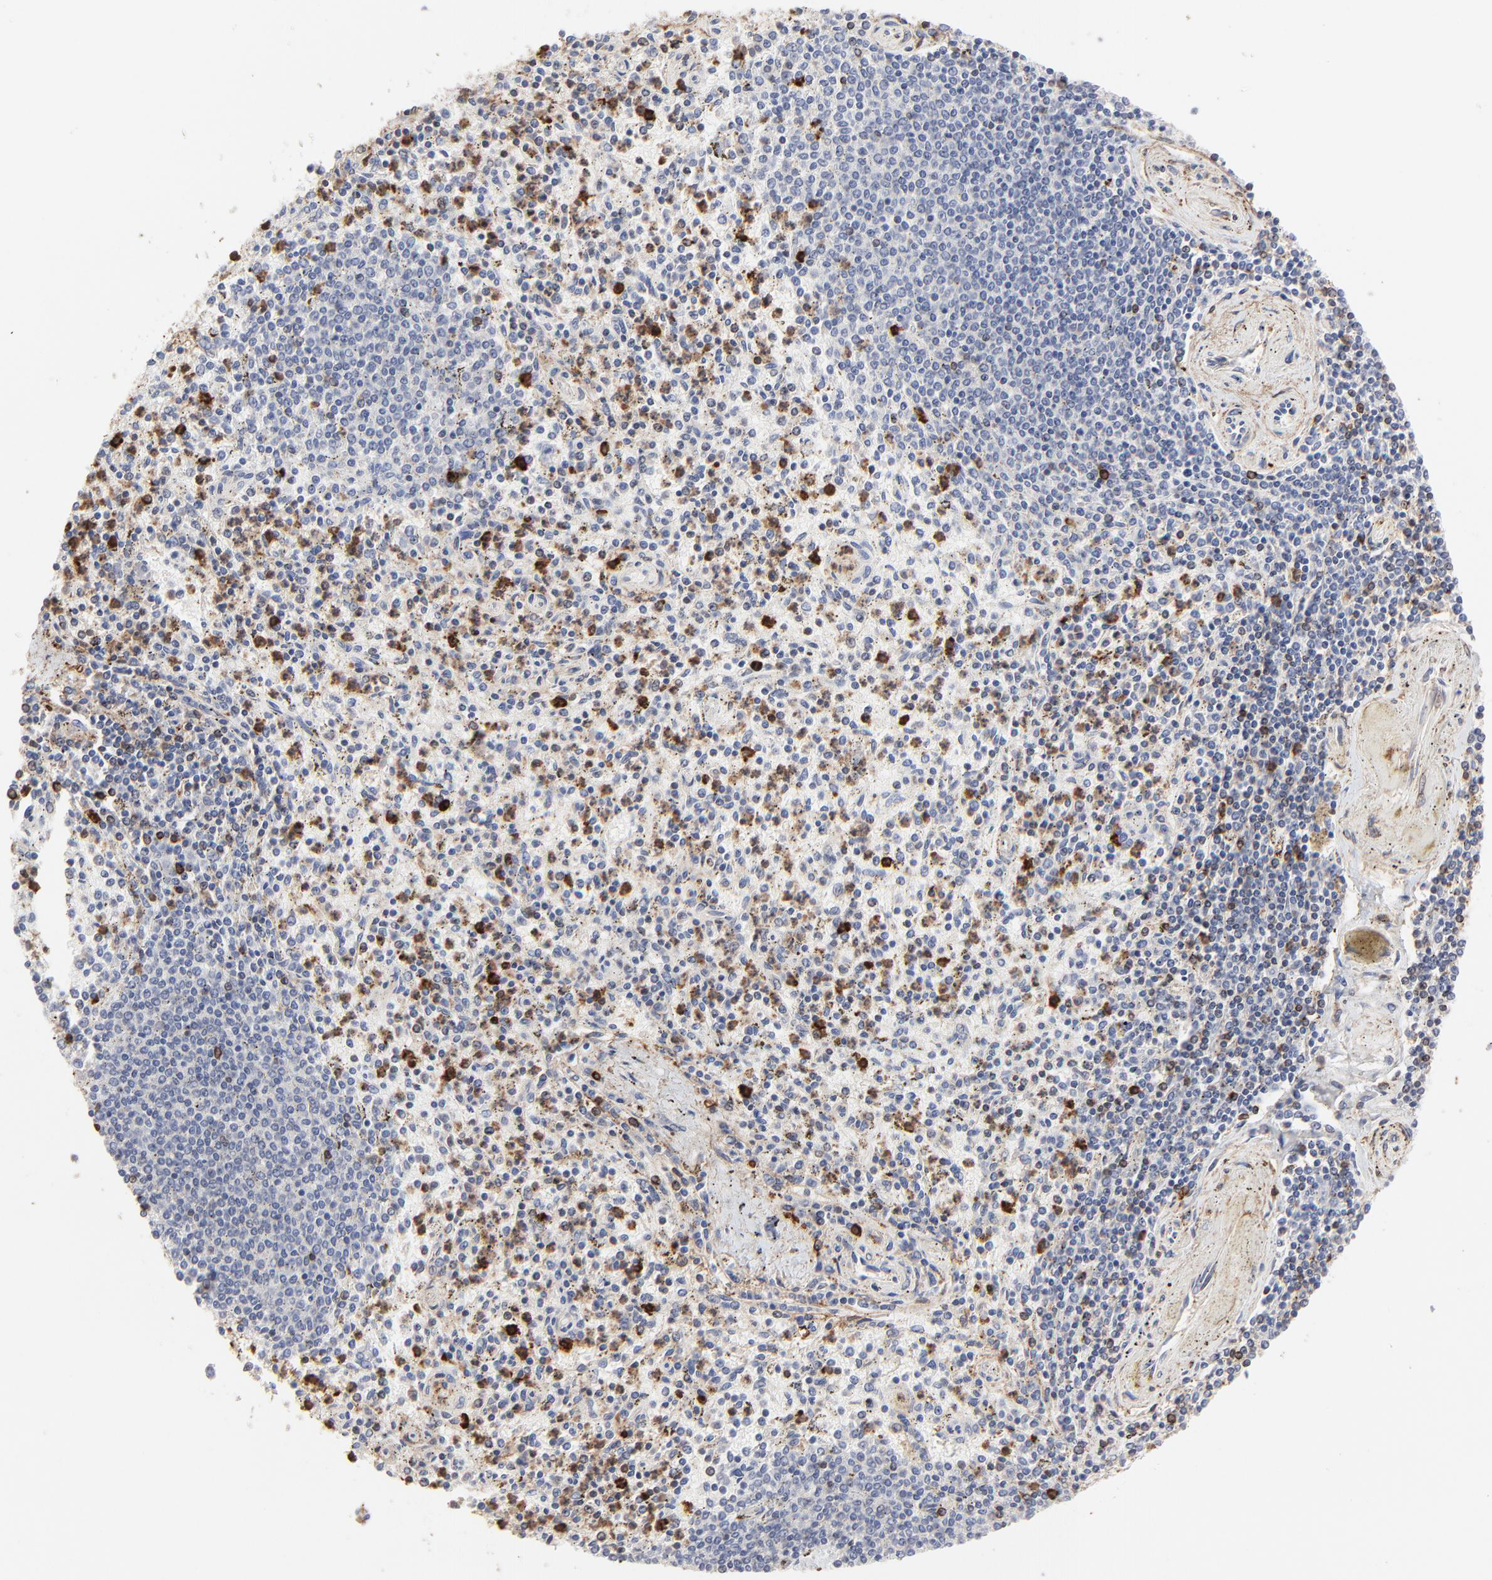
{"staining": {"intensity": "strong", "quantity": "25%-75%", "location": "cytoplasmic/membranous,nuclear"}, "tissue": "spleen", "cell_type": "Cells in red pulp", "image_type": "normal", "snomed": [{"axis": "morphology", "description": "Normal tissue, NOS"}, {"axis": "topography", "description": "Spleen"}], "caption": "A high amount of strong cytoplasmic/membranous,nuclear expression is present in about 25%-75% of cells in red pulp in normal spleen. Using DAB (3,3'-diaminobenzidine) (brown) and hematoxylin (blue) stains, captured at high magnification using brightfield microscopy.", "gene": "SLC6A14", "patient": {"sex": "male", "age": 72}}